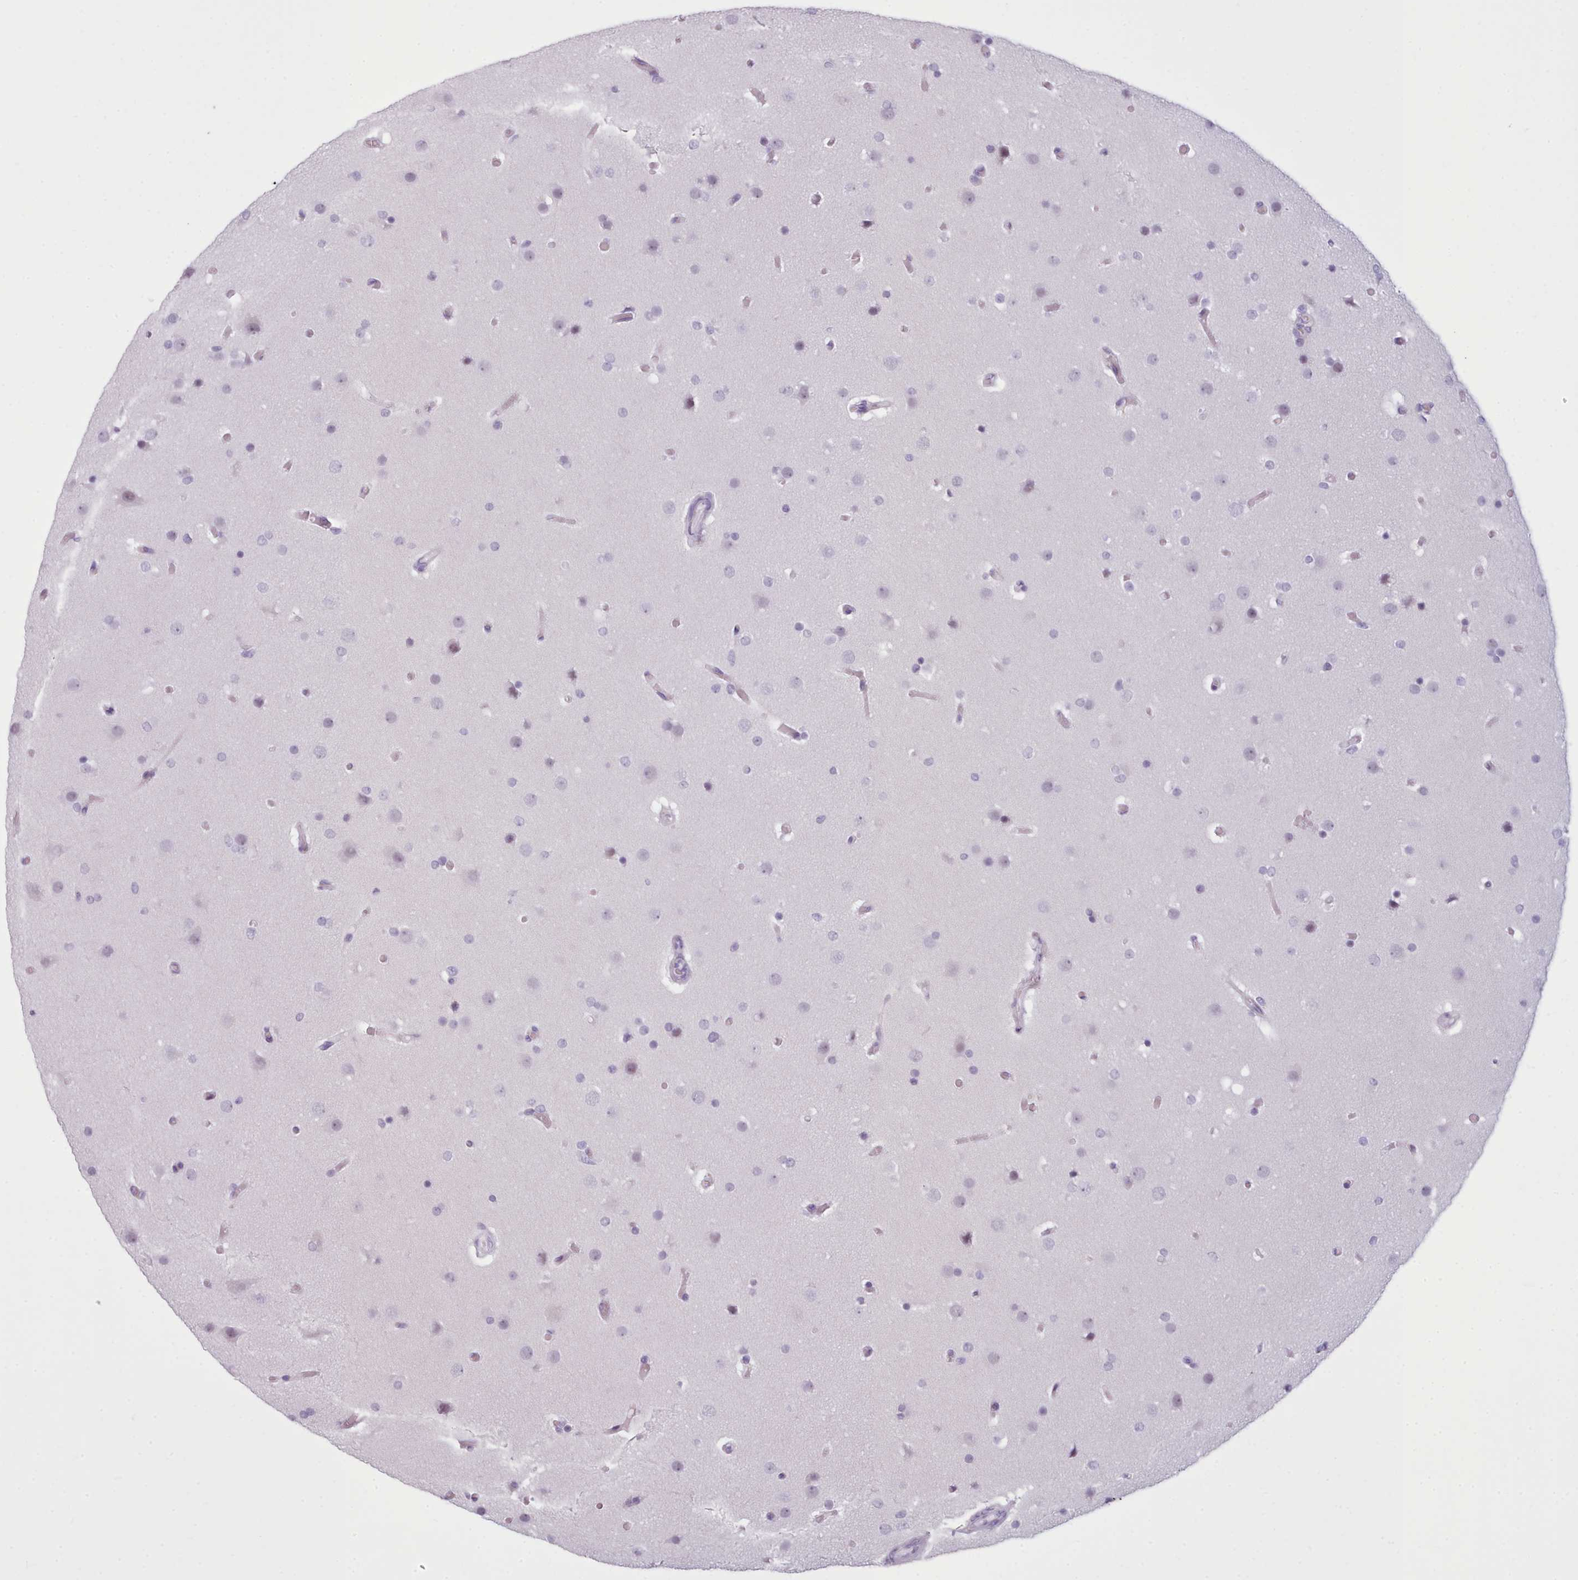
{"staining": {"intensity": "negative", "quantity": "none", "location": "none"}, "tissue": "glioma", "cell_type": "Tumor cells", "image_type": "cancer", "snomed": [{"axis": "morphology", "description": "Glioma, malignant, High grade"}, {"axis": "topography", "description": "Cerebral cortex"}], "caption": "Tumor cells show no significant protein expression in malignant glioma (high-grade). (Stains: DAB (3,3'-diaminobenzidine) IHC with hematoxylin counter stain, Microscopy: brightfield microscopy at high magnification).", "gene": "FBXO48", "patient": {"sex": "female", "age": 36}}